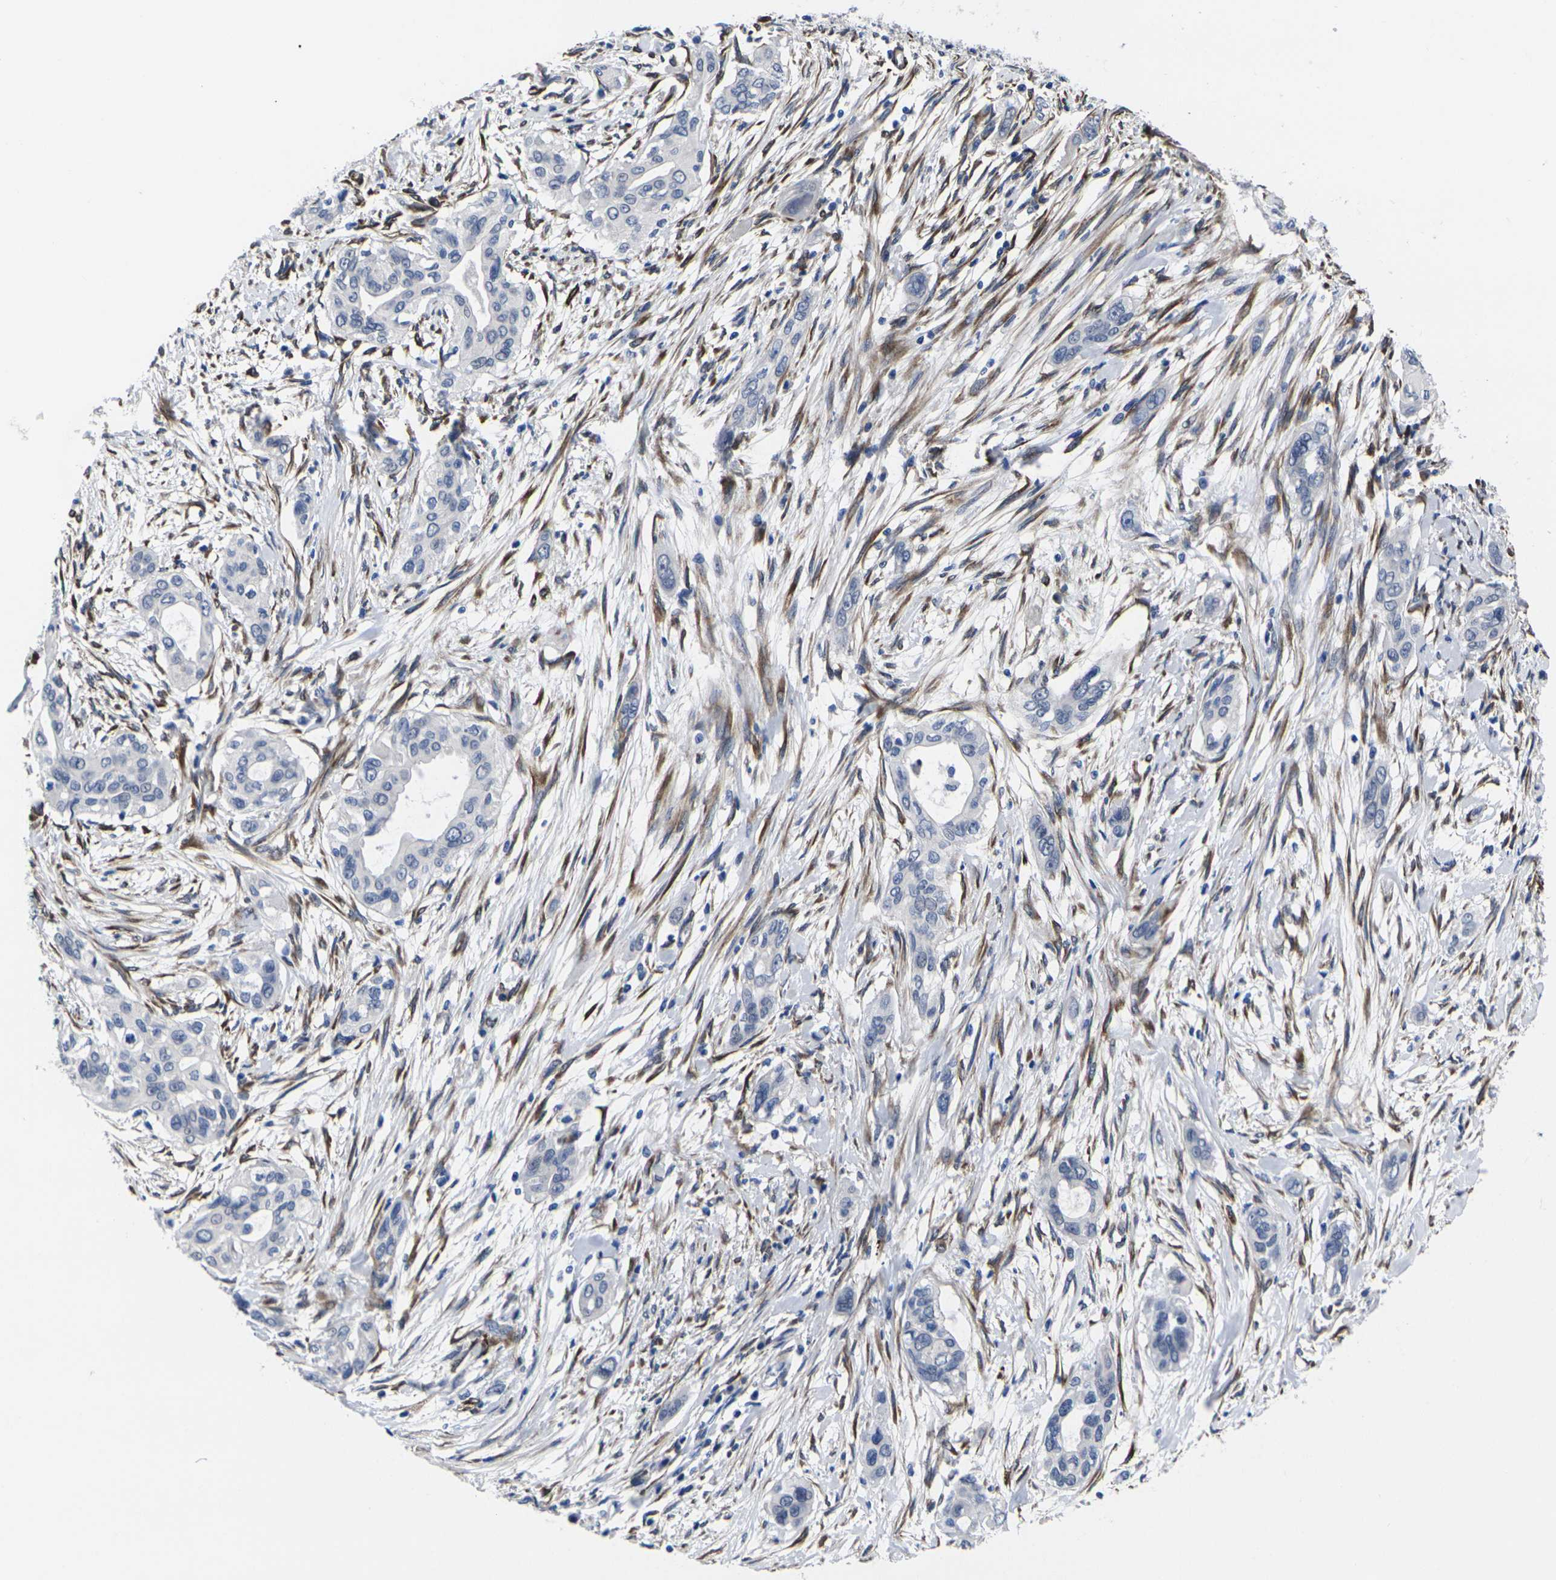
{"staining": {"intensity": "negative", "quantity": "none", "location": "none"}, "tissue": "pancreatic cancer", "cell_type": "Tumor cells", "image_type": "cancer", "snomed": [{"axis": "morphology", "description": "Adenocarcinoma, NOS"}, {"axis": "topography", "description": "Pancreas"}], "caption": "The immunohistochemistry (IHC) image has no significant positivity in tumor cells of pancreatic cancer (adenocarcinoma) tissue. (DAB immunohistochemistry with hematoxylin counter stain).", "gene": "CYP2C8", "patient": {"sex": "female", "age": 60}}